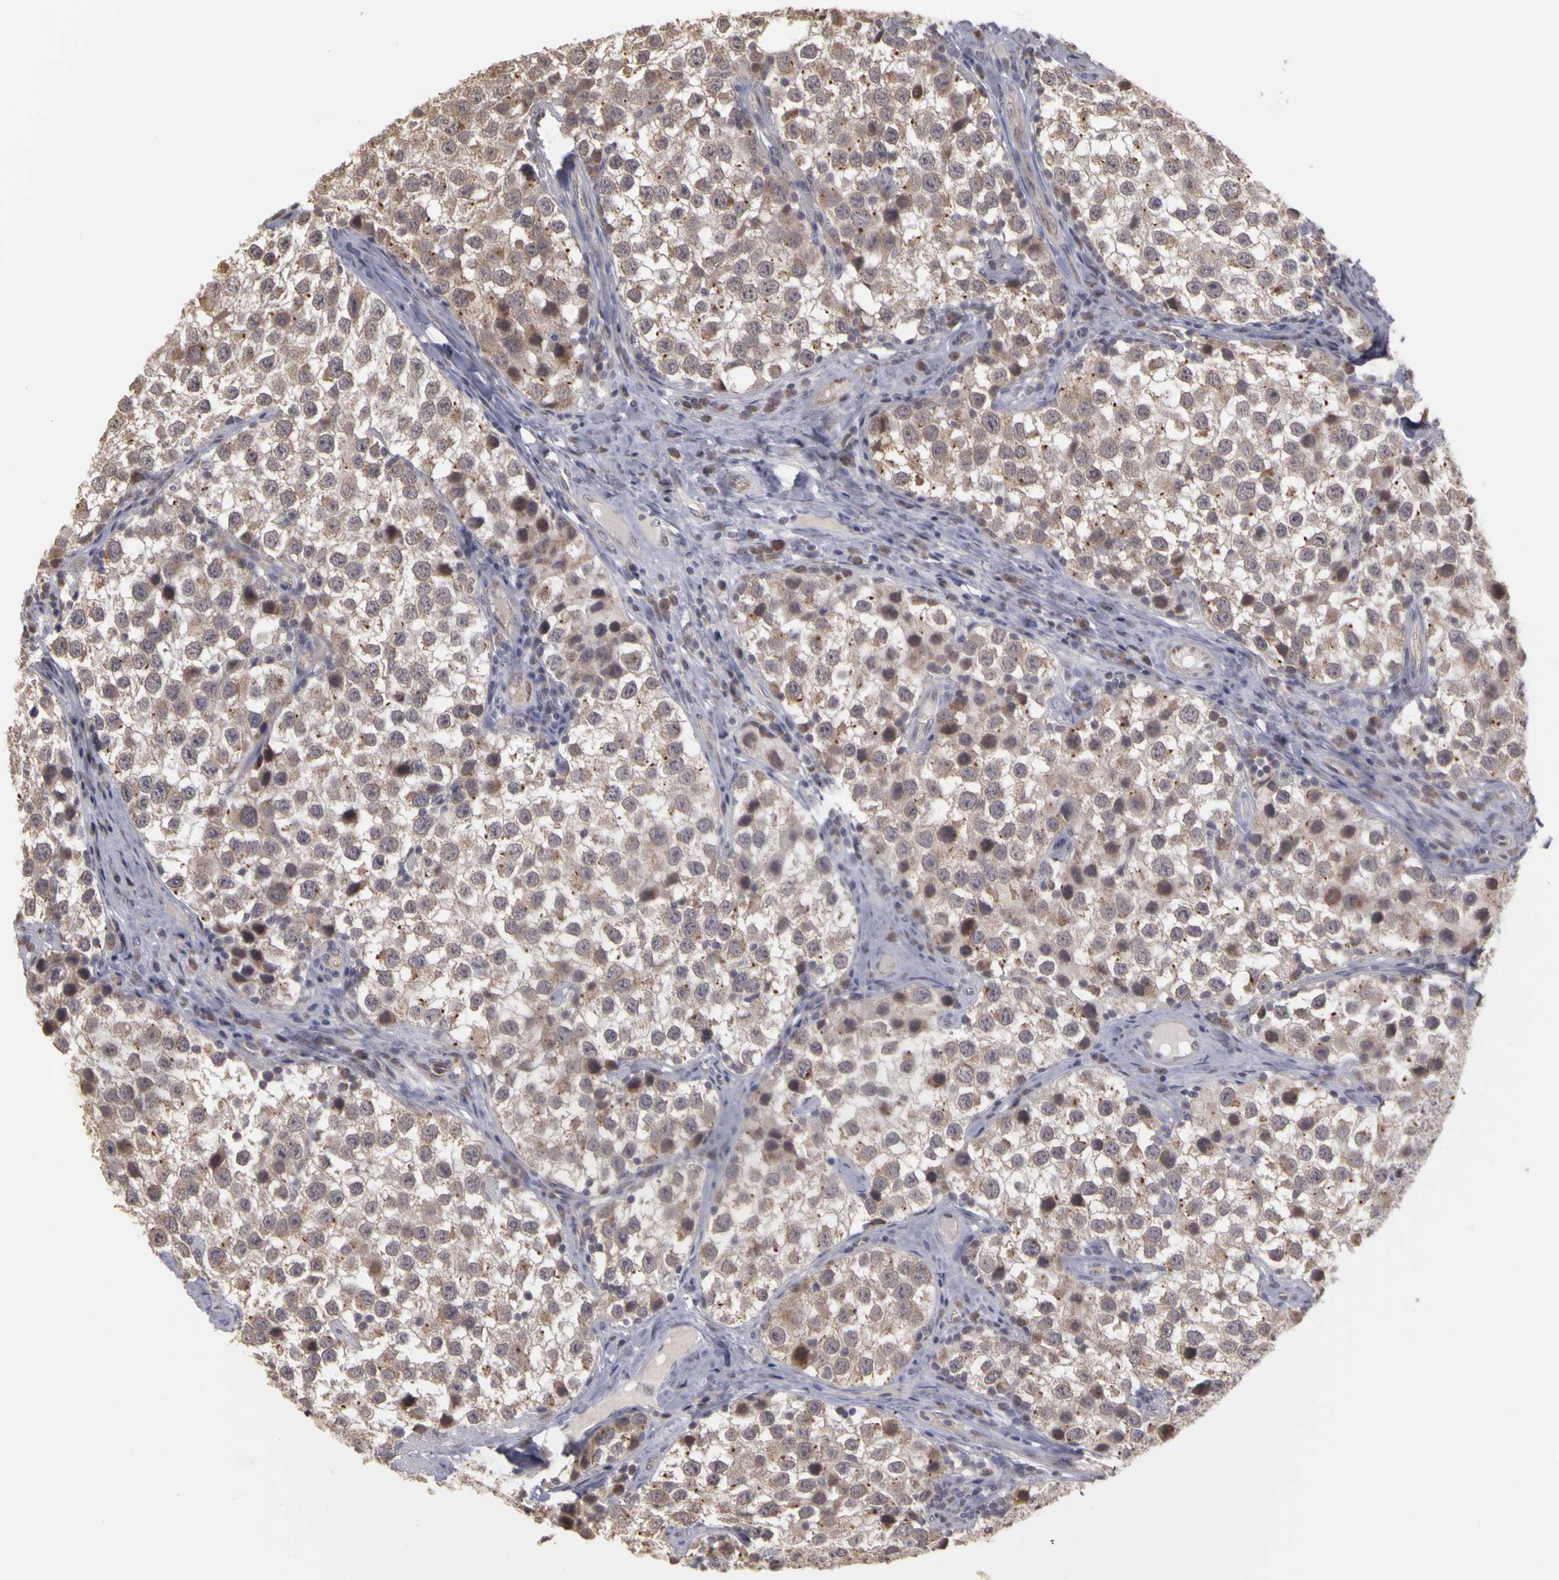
{"staining": {"intensity": "weak", "quantity": "25%-75%", "location": "cytoplasmic/membranous"}, "tissue": "testis cancer", "cell_type": "Tumor cells", "image_type": "cancer", "snomed": [{"axis": "morphology", "description": "Seminoma, NOS"}, {"axis": "topography", "description": "Testis"}], "caption": "Immunohistochemical staining of seminoma (testis) demonstrates low levels of weak cytoplasmic/membranous protein expression in approximately 25%-75% of tumor cells. (brown staining indicates protein expression, while blue staining denotes nuclei).", "gene": "FRMD7", "patient": {"sex": "male", "age": 39}}